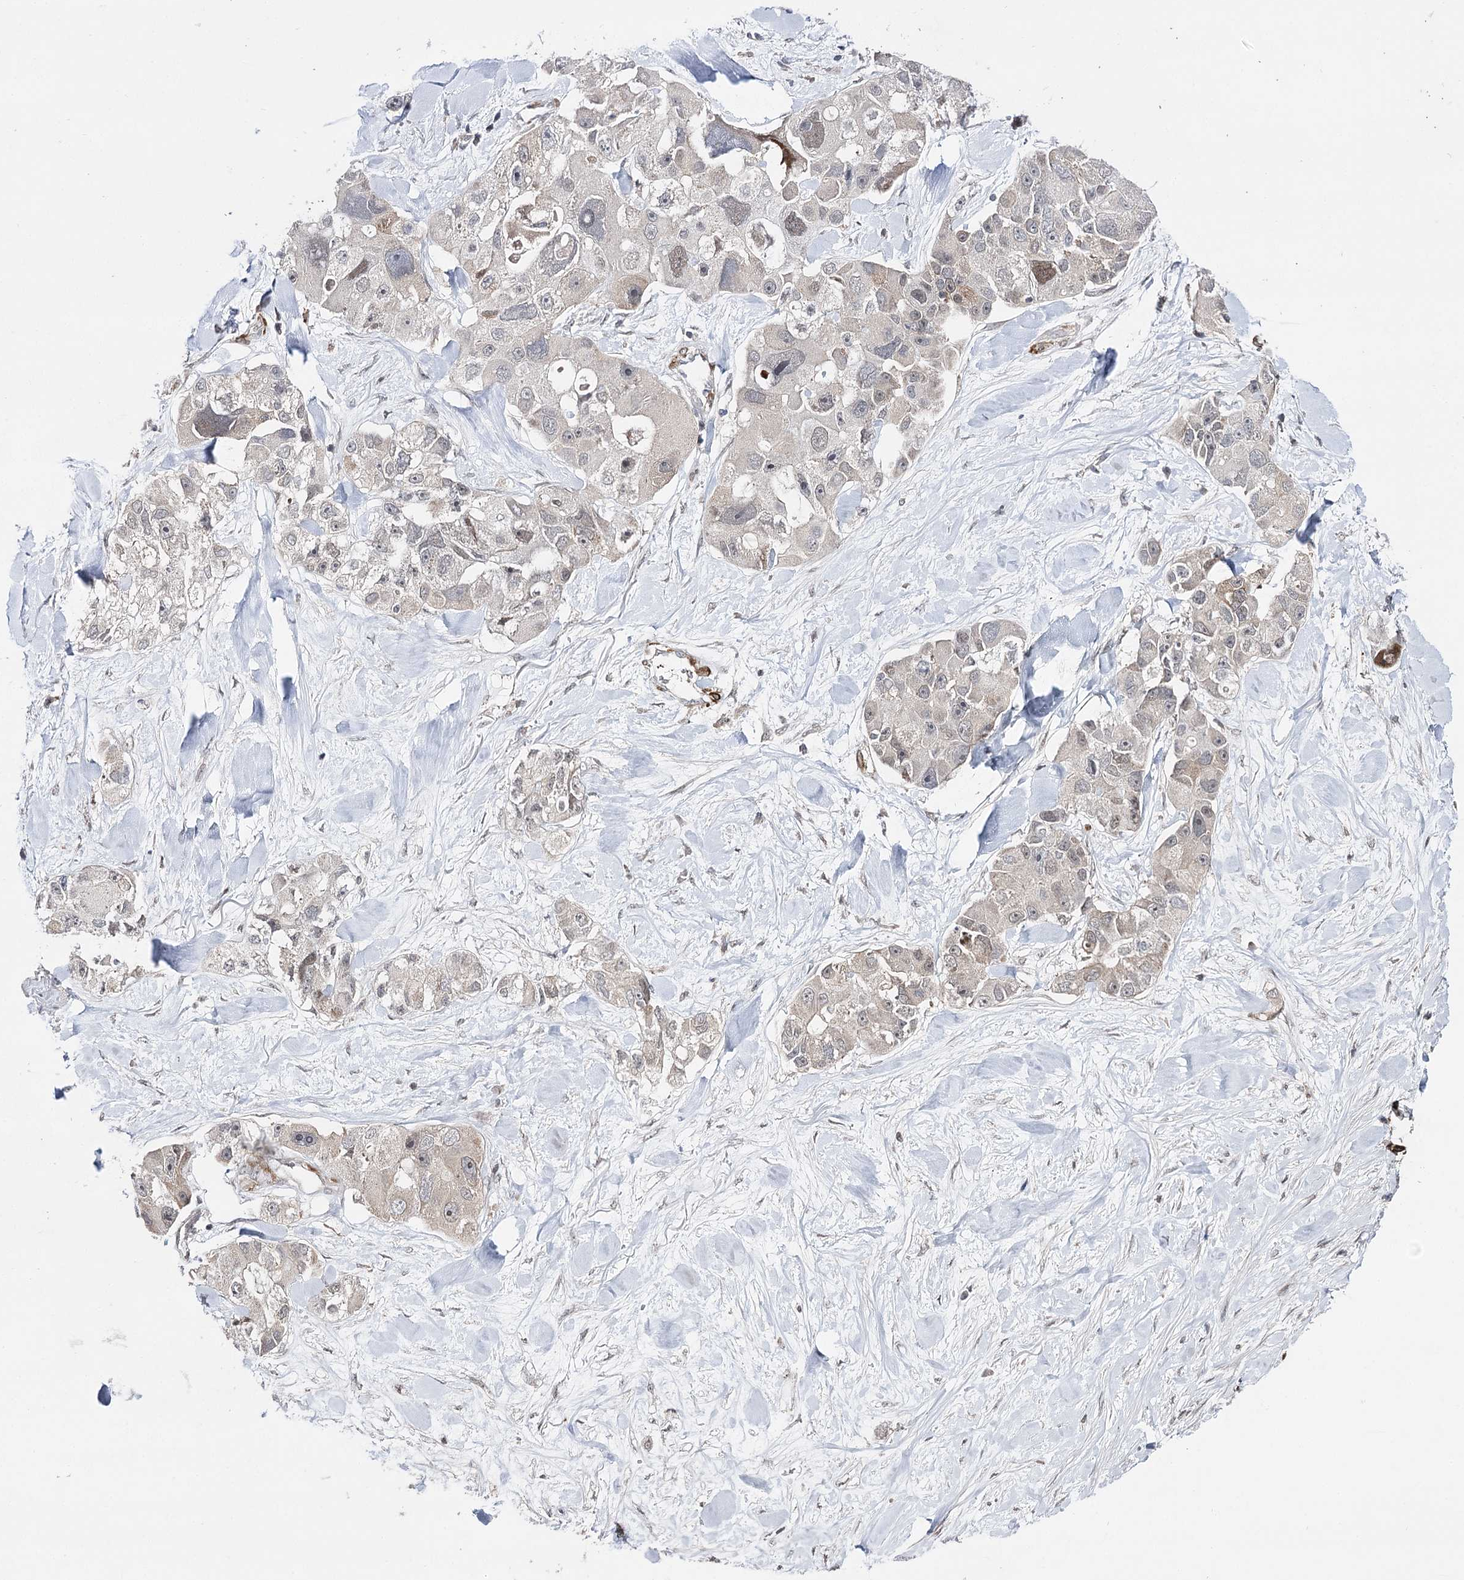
{"staining": {"intensity": "weak", "quantity": "<25%", "location": "nuclear"}, "tissue": "lung cancer", "cell_type": "Tumor cells", "image_type": "cancer", "snomed": [{"axis": "morphology", "description": "Adenocarcinoma, NOS"}, {"axis": "topography", "description": "Lung"}], "caption": "An image of lung cancer stained for a protein exhibits no brown staining in tumor cells.", "gene": "HSD11B2", "patient": {"sex": "female", "age": 54}}